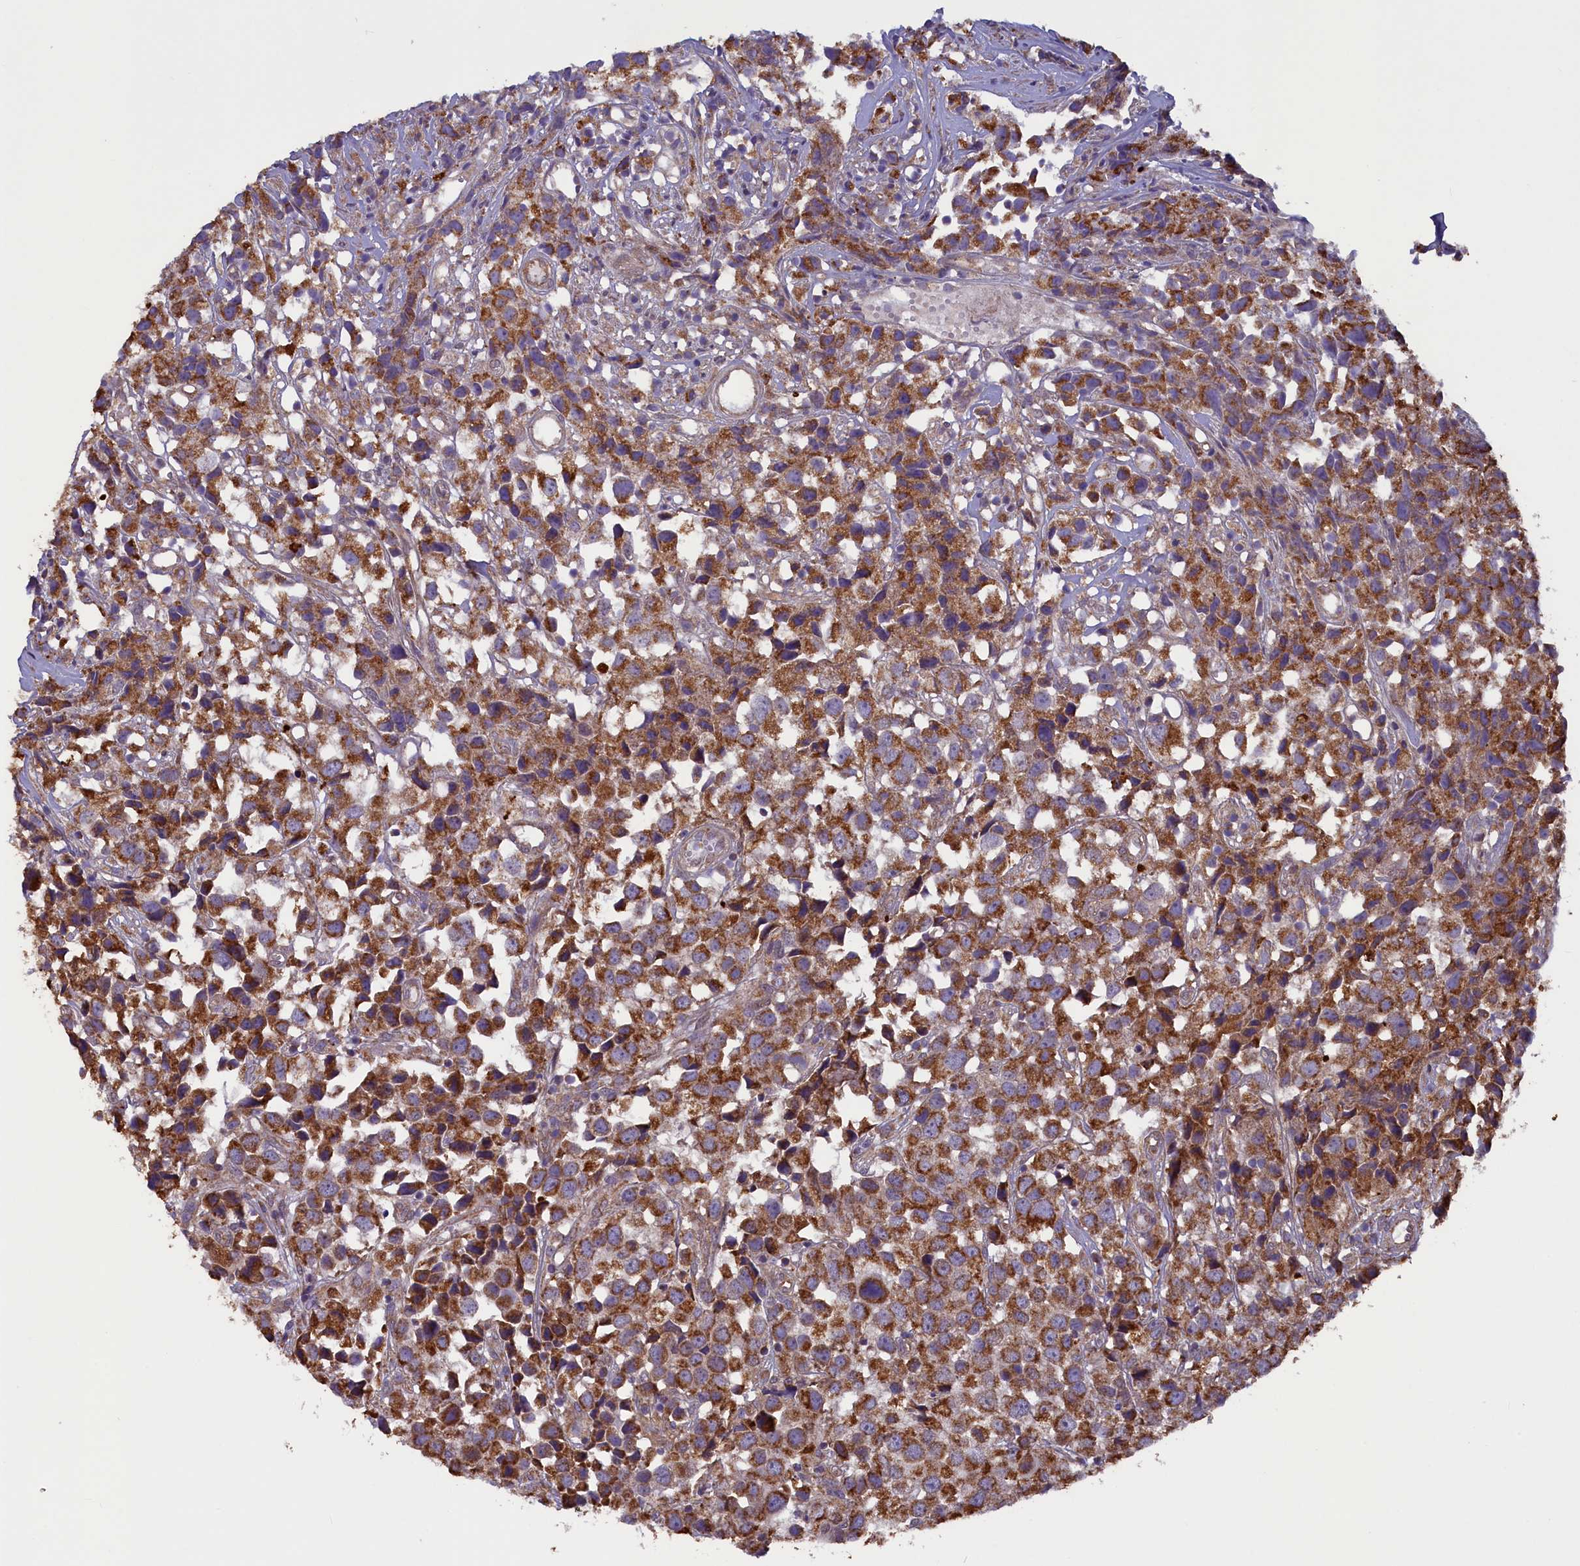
{"staining": {"intensity": "strong", "quantity": ">75%", "location": "cytoplasmic/membranous"}, "tissue": "urothelial cancer", "cell_type": "Tumor cells", "image_type": "cancer", "snomed": [{"axis": "morphology", "description": "Urothelial carcinoma, High grade"}, {"axis": "topography", "description": "Urinary bladder"}], "caption": "IHC staining of urothelial cancer, which shows high levels of strong cytoplasmic/membranous expression in approximately >75% of tumor cells indicating strong cytoplasmic/membranous protein expression. The staining was performed using DAB (3,3'-diaminobenzidine) (brown) for protein detection and nuclei were counterstained in hematoxylin (blue).", "gene": "ACAD8", "patient": {"sex": "female", "age": 75}}